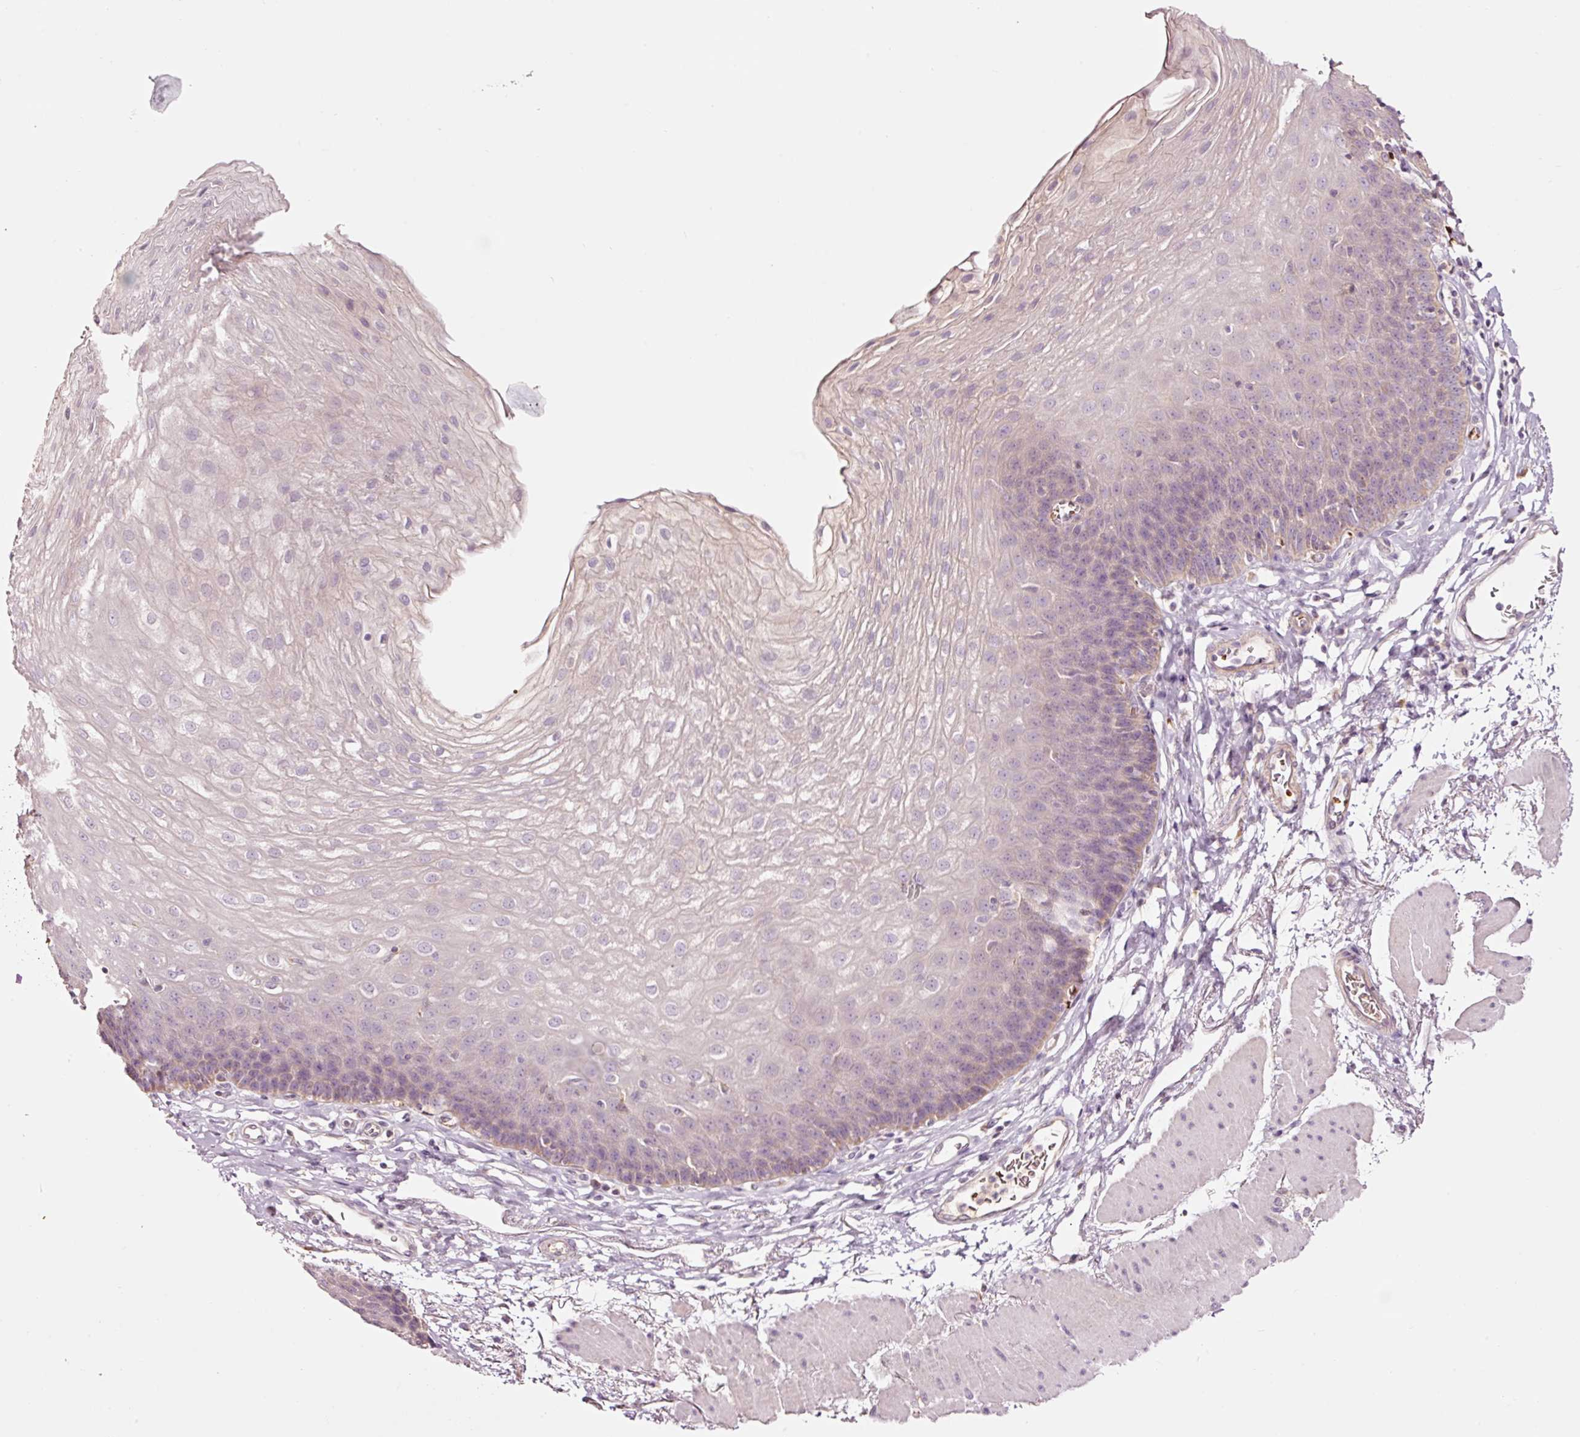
{"staining": {"intensity": "weak", "quantity": "<25%", "location": "cytoplasmic/membranous"}, "tissue": "esophagus", "cell_type": "Squamous epithelial cells", "image_type": "normal", "snomed": [{"axis": "morphology", "description": "Normal tissue, NOS"}, {"axis": "topography", "description": "Esophagus"}], "caption": "This is a photomicrograph of IHC staining of normal esophagus, which shows no expression in squamous epithelial cells. The staining is performed using DAB brown chromogen with nuclei counter-stained in using hematoxylin.", "gene": "LDHAL6B", "patient": {"sex": "female", "age": 81}}